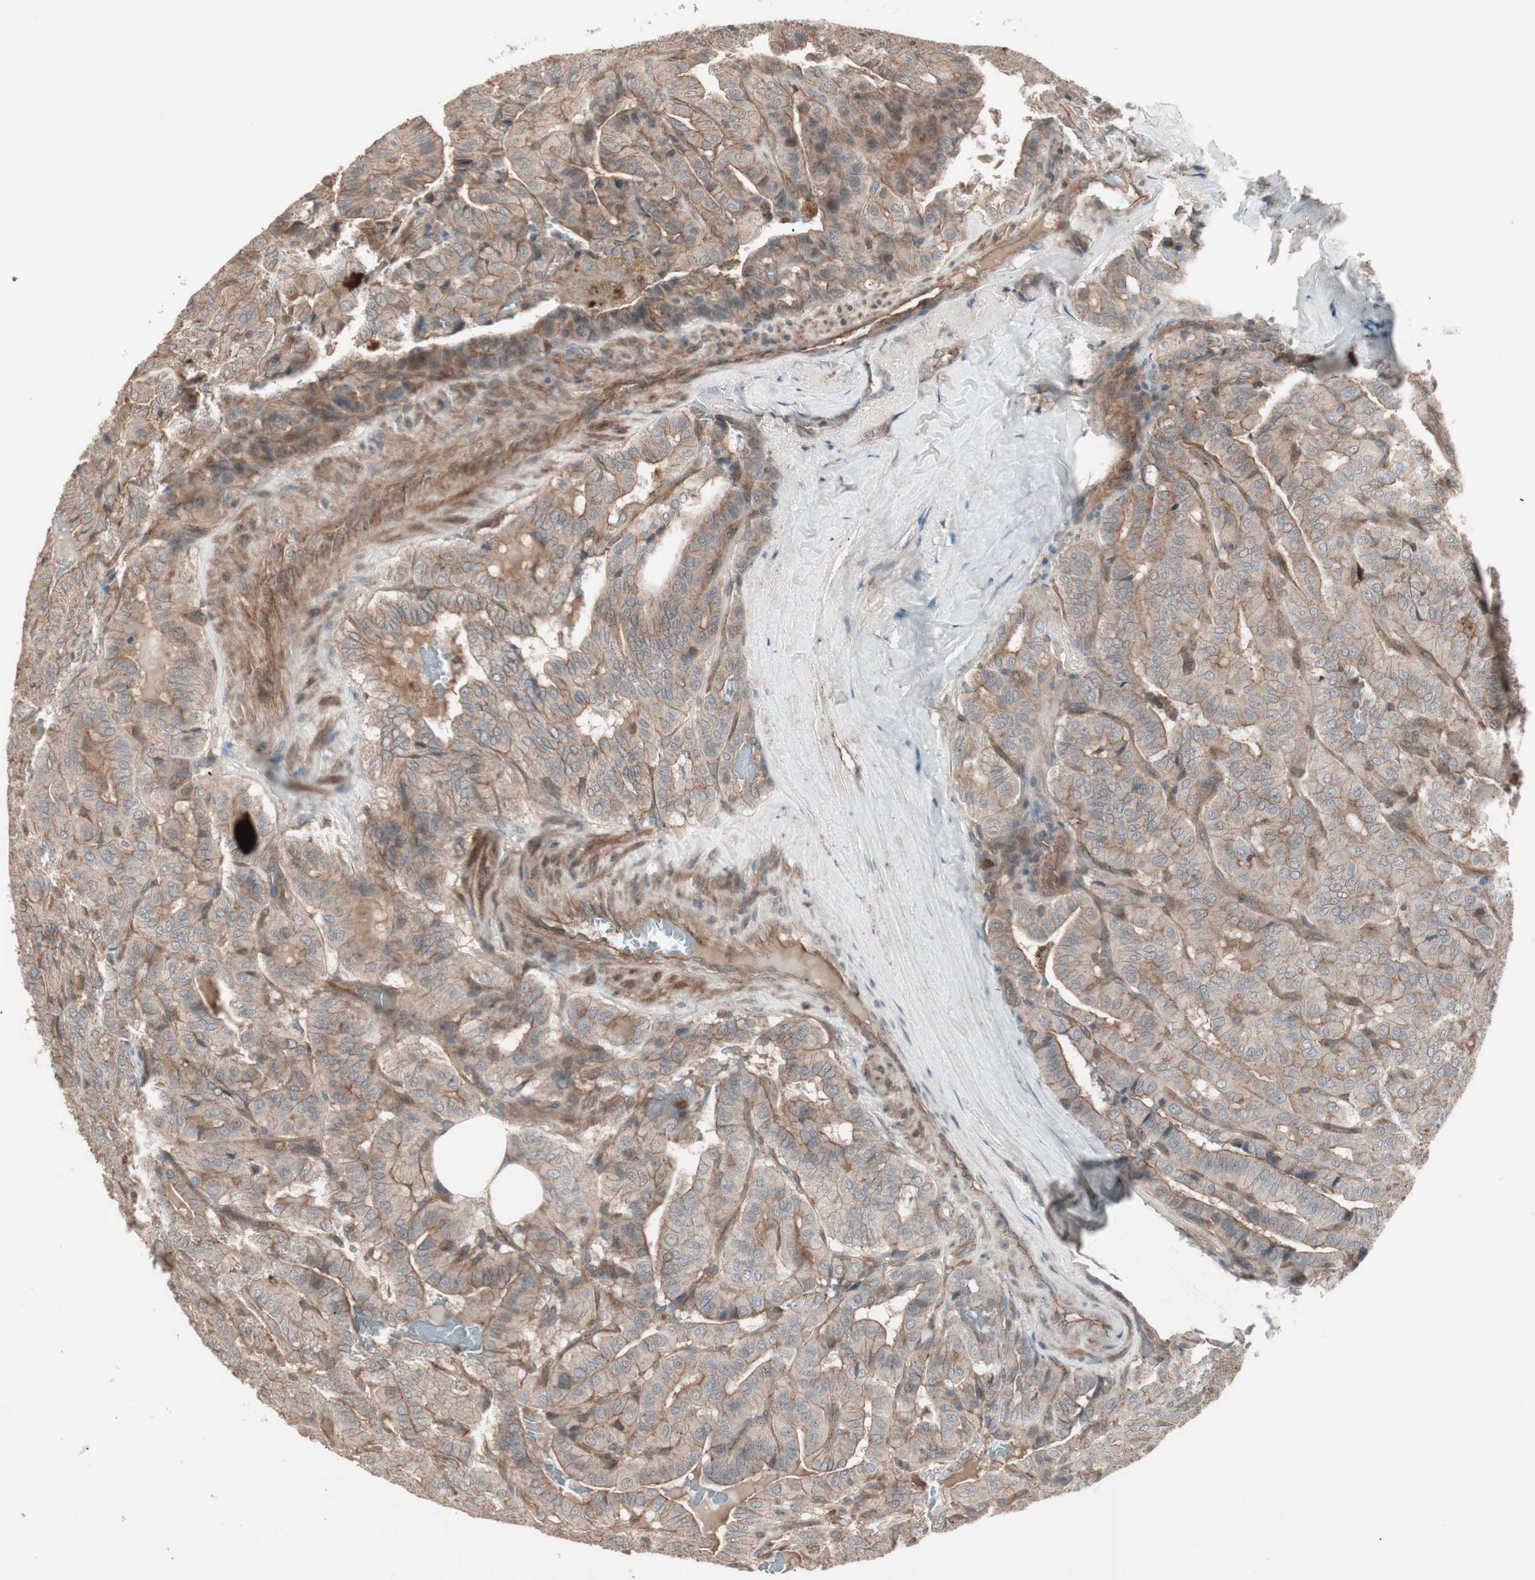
{"staining": {"intensity": "moderate", "quantity": ">75%", "location": "cytoplasmic/membranous"}, "tissue": "thyroid cancer", "cell_type": "Tumor cells", "image_type": "cancer", "snomed": [{"axis": "morphology", "description": "Papillary adenocarcinoma, NOS"}, {"axis": "topography", "description": "Thyroid gland"}], "caption": "IHC of human papillary adenocarcinoma (thyroid) demonstrates medium levels of moderate cytoplasmic/membranous expression in approximately >75% of tumor cells.", "gene": "TFPI", "patient": {"sex": "male", "age": 77}}